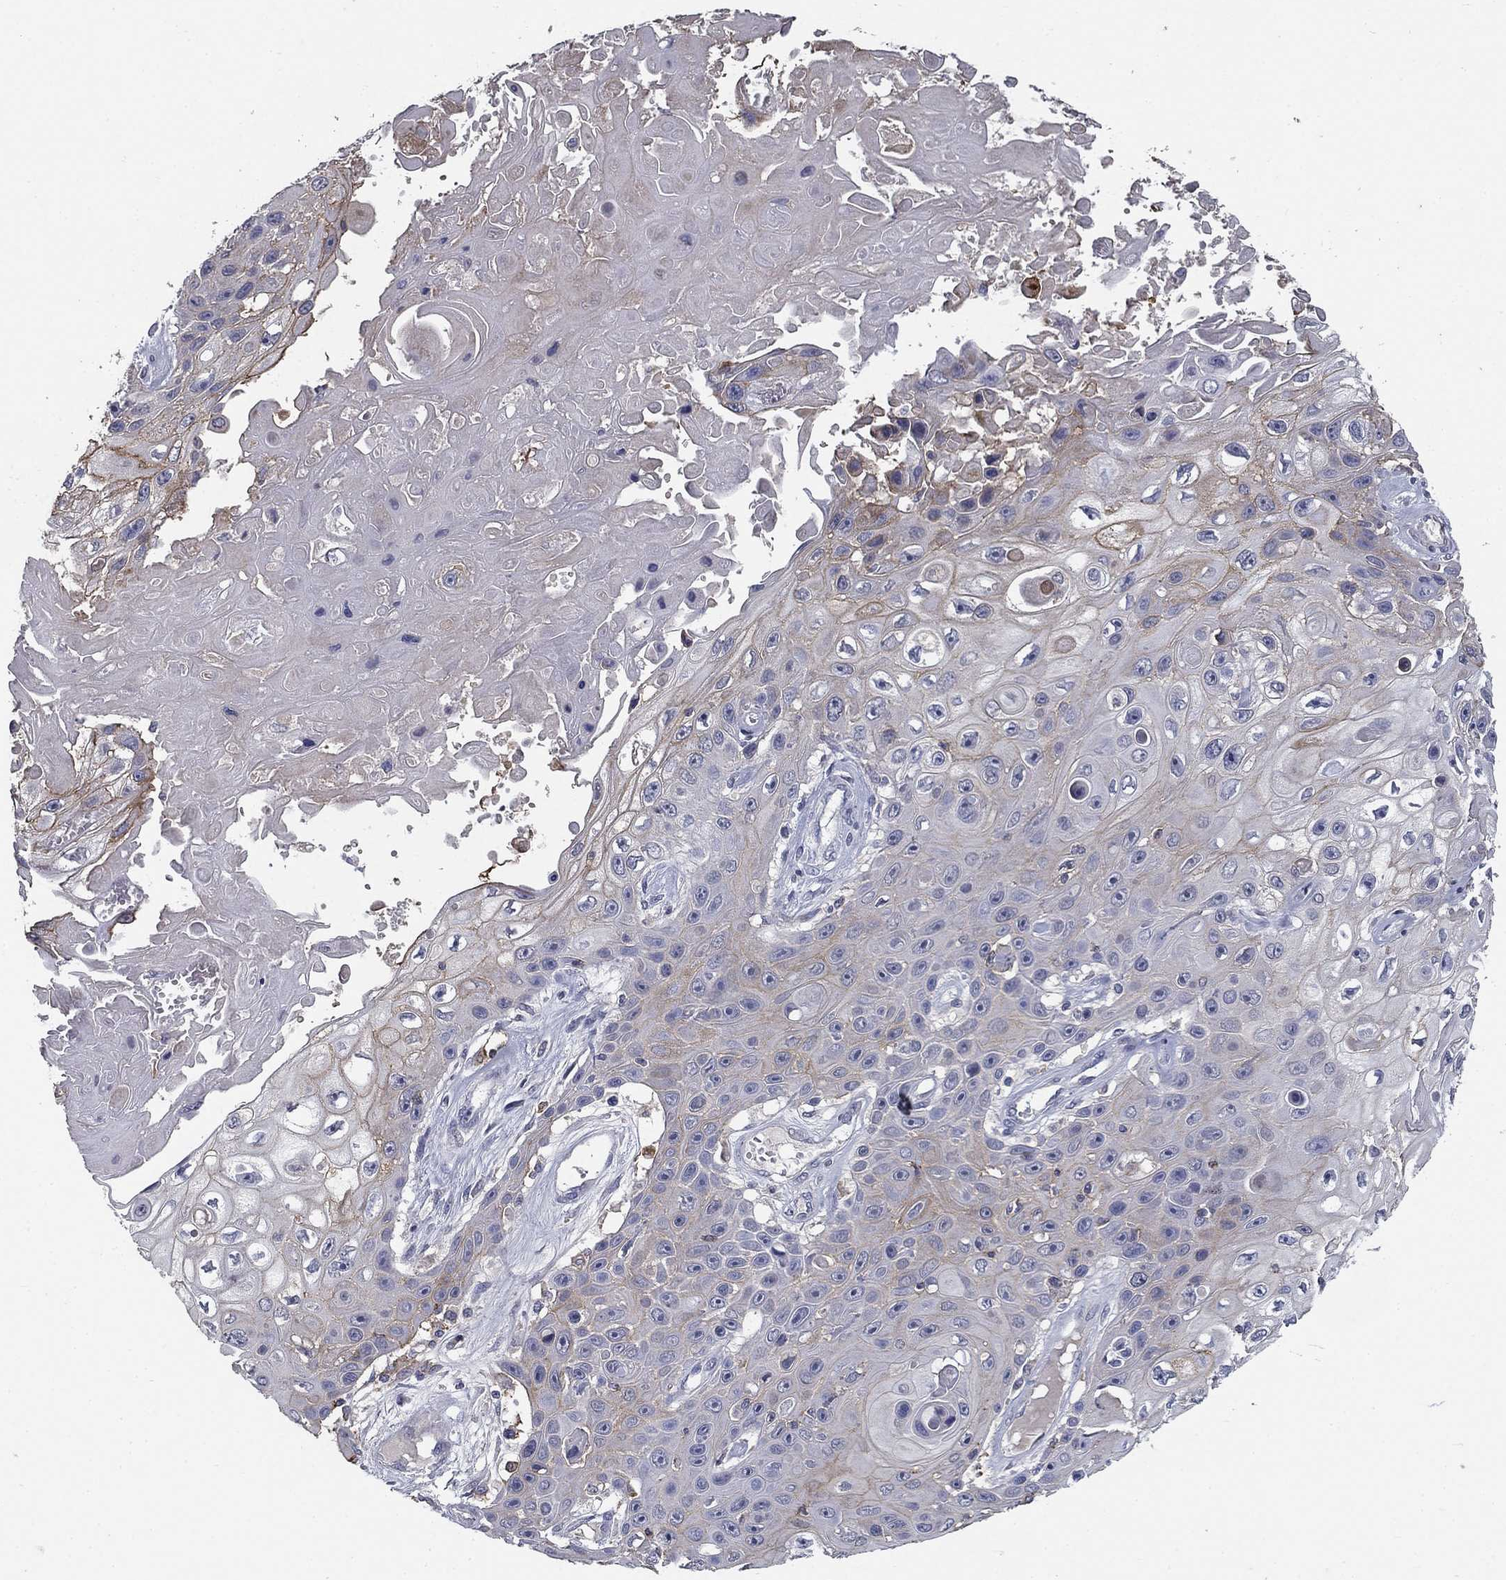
{"staining": {"intensity": "moderate", "quantity": "<25%", "location": "cytoplasmic/membranous"}, "tissue": "skin cancer", "cell_type": "Tumor cells", "image_type": "cancer", "snomed": [{"axis": "morphology", "description": "Squamous cell carcinoma, NOS"}, {"axis": "topography", "description": "Skin"}], "caption": "Moderate cytoplasmic/membranous staining is appreciated in approximately <25% of tumor cells in skin cancer.", "gene": "CD274", "patient": {"sex": "male", "age": 82}}